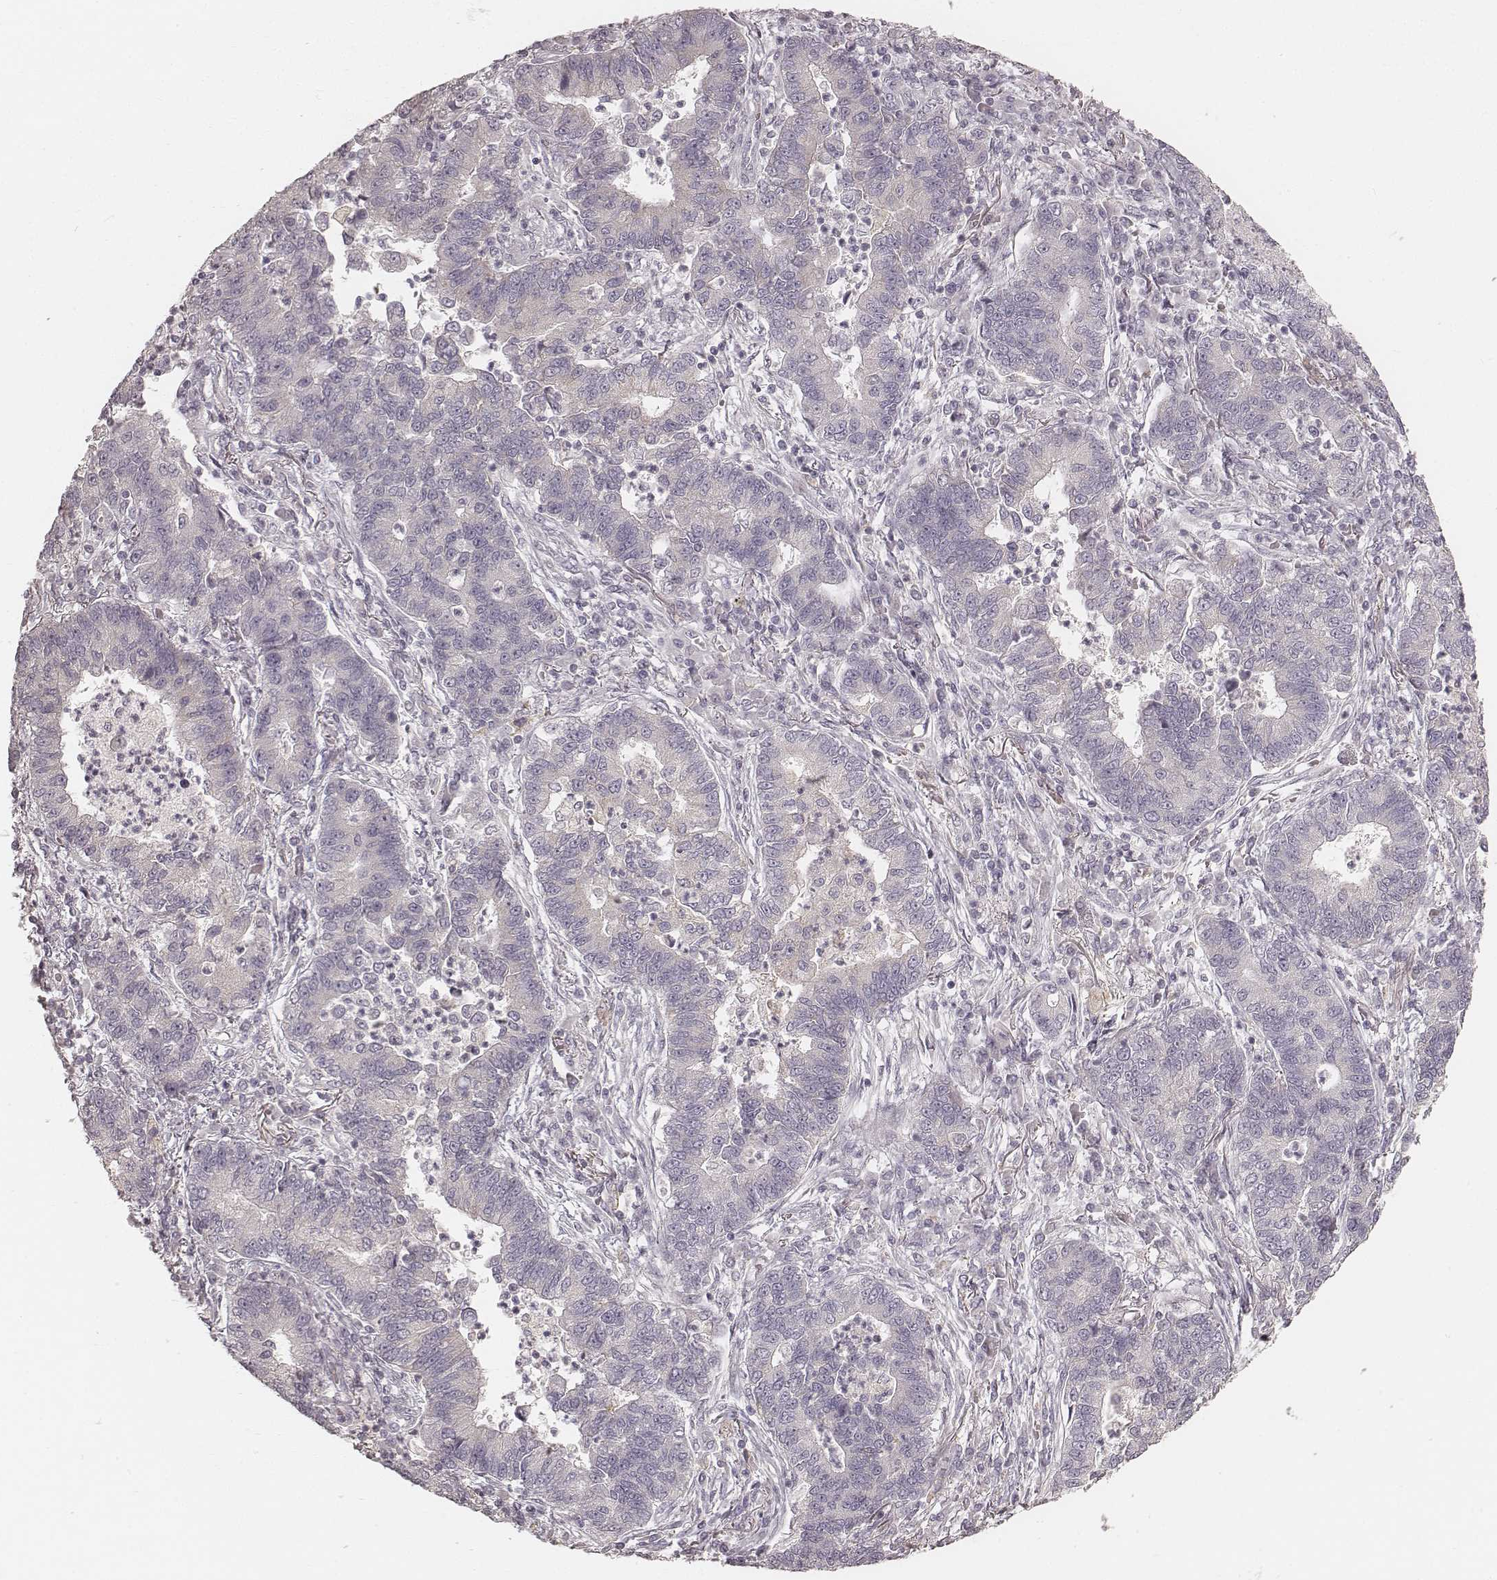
{"staining": {"intensity": "negative", "quantity": "none", "location": "none"}, "tissue": "lung cancer", "cell_type": "Tumor cells", "image_type": "cancer", "snomed": [{"axis": "morphology", "description": "Adenocarcinoma, NOS"}, {"axis": "topography", "description": "Lung"}], "caption": "This photomicrograph is of adenocarcinoma (lung) stained with immunohistochemistry to label a protein in brown with the nuclei are counter-stained blue. There is no staining in tumor cells.", "gene": "FMNL2", "patient": {"sex": "female", "age": 57}}